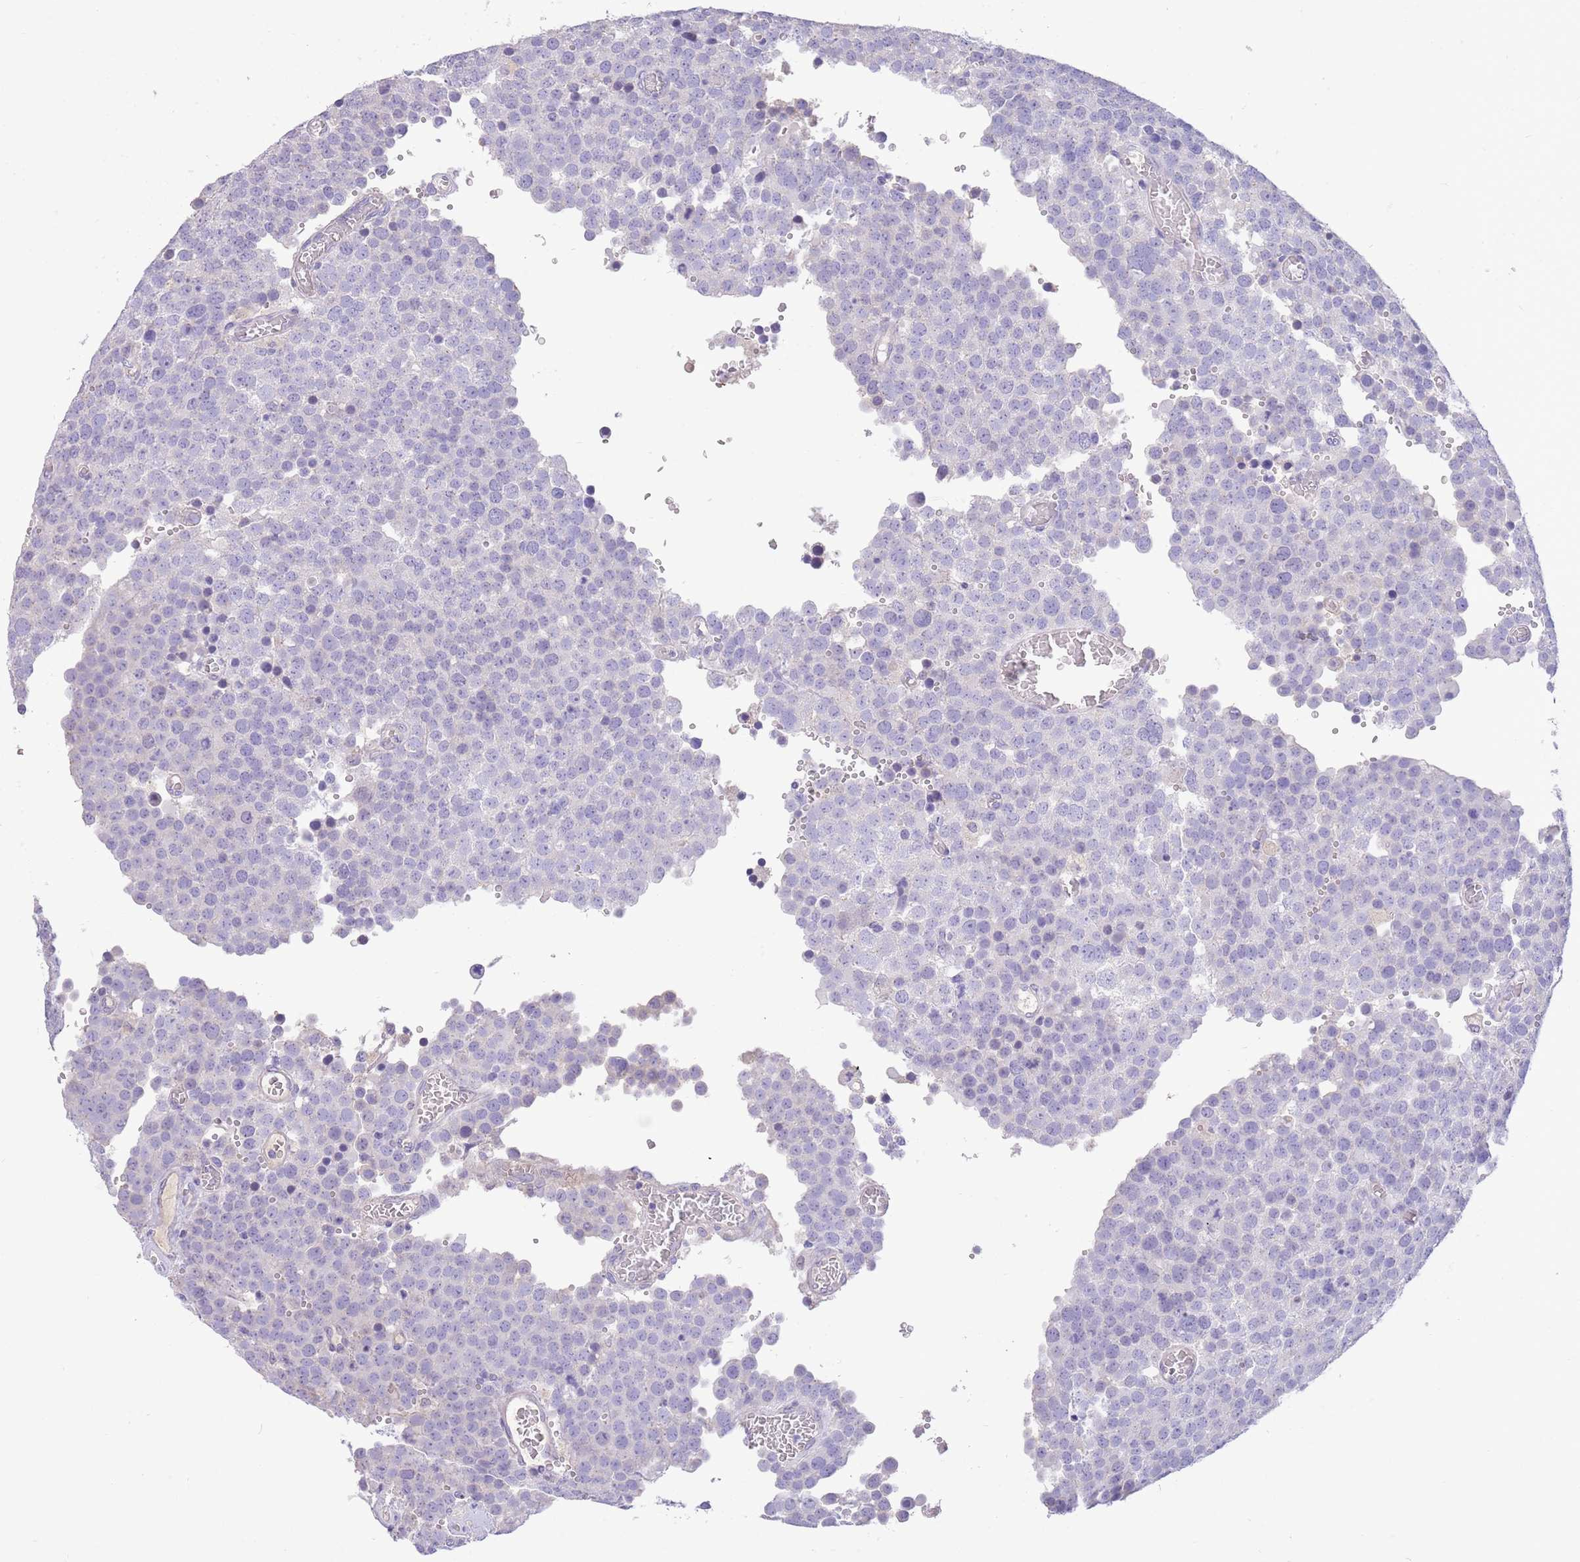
{"staining": {"intensity": "negative", "quantity": "none", "location": "none"}, "tissue": "testis cancer", "cell_type": "Tumor cells", "image_type": "cancer", "snomed": [{"axis": "morphology", "description": "Normal tissue, NOS"}, {"axis": "morphology", "description": "Seminoma, NOS"}, {"axis": "topography", "description": "Testis"}], "caption": "High power microscopy image of an immunohistochemistry histopathology image of seminoma (testis), revealing no significant staining in tumor cells.", "gene": "SFTPA1", "patient": {"sex": "male", "age": 71}}